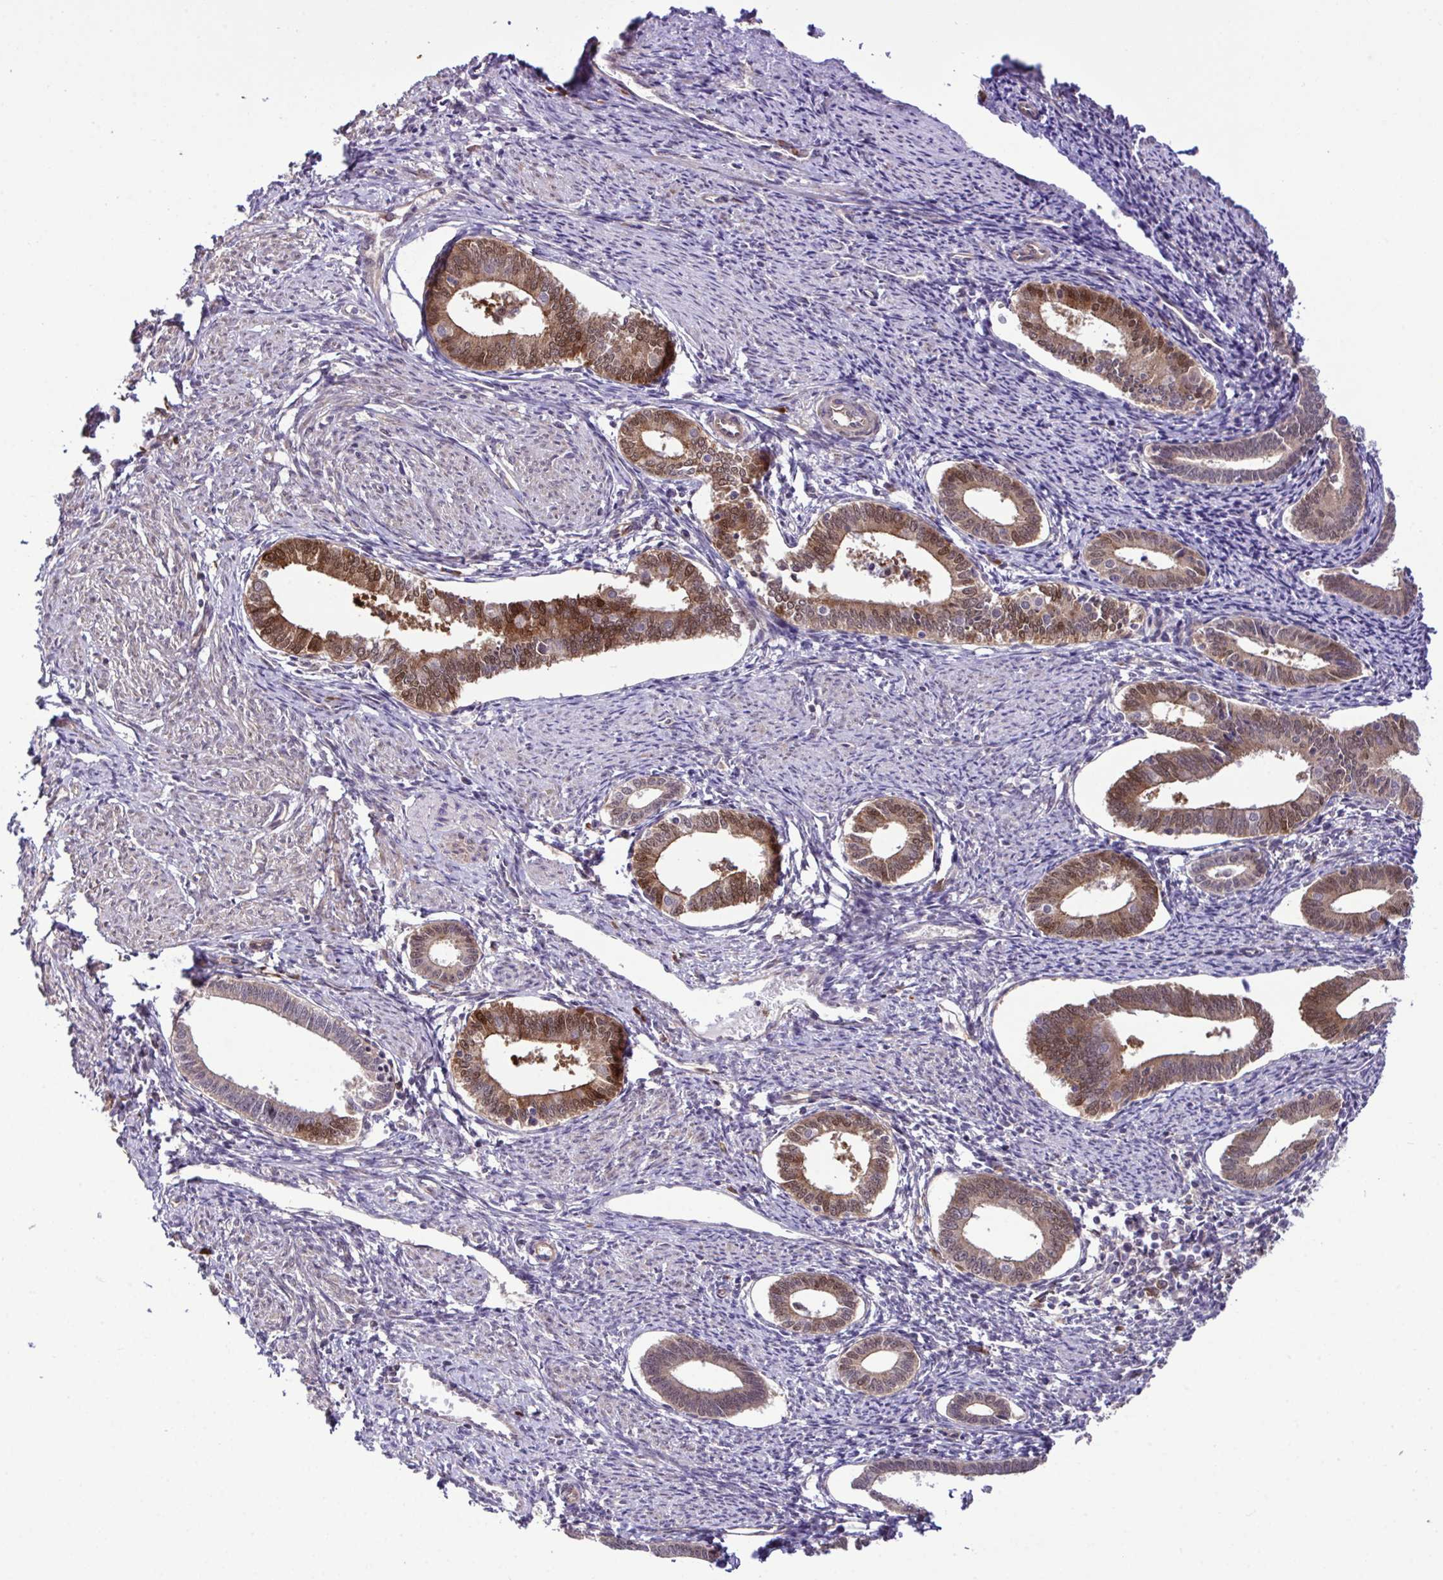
{"staining": {"intensity": "negative", "quantity": "none", "location": "none"}, "tissue": "endometrium", "cell_type": "Cells in endometrial stroma", "image_type": "normal", "snomed": [{"axis": "morphology", "description": "Normal tissue, NOS"}, {"axis": "topography", "description": "Endometrium"}], "caption": "Image shows no significant protein positivity in cells in endometrial stroma of unremarkable endometrium.", "gene": "CMPK1", "patient": {"sex": "female", "age": 41}}